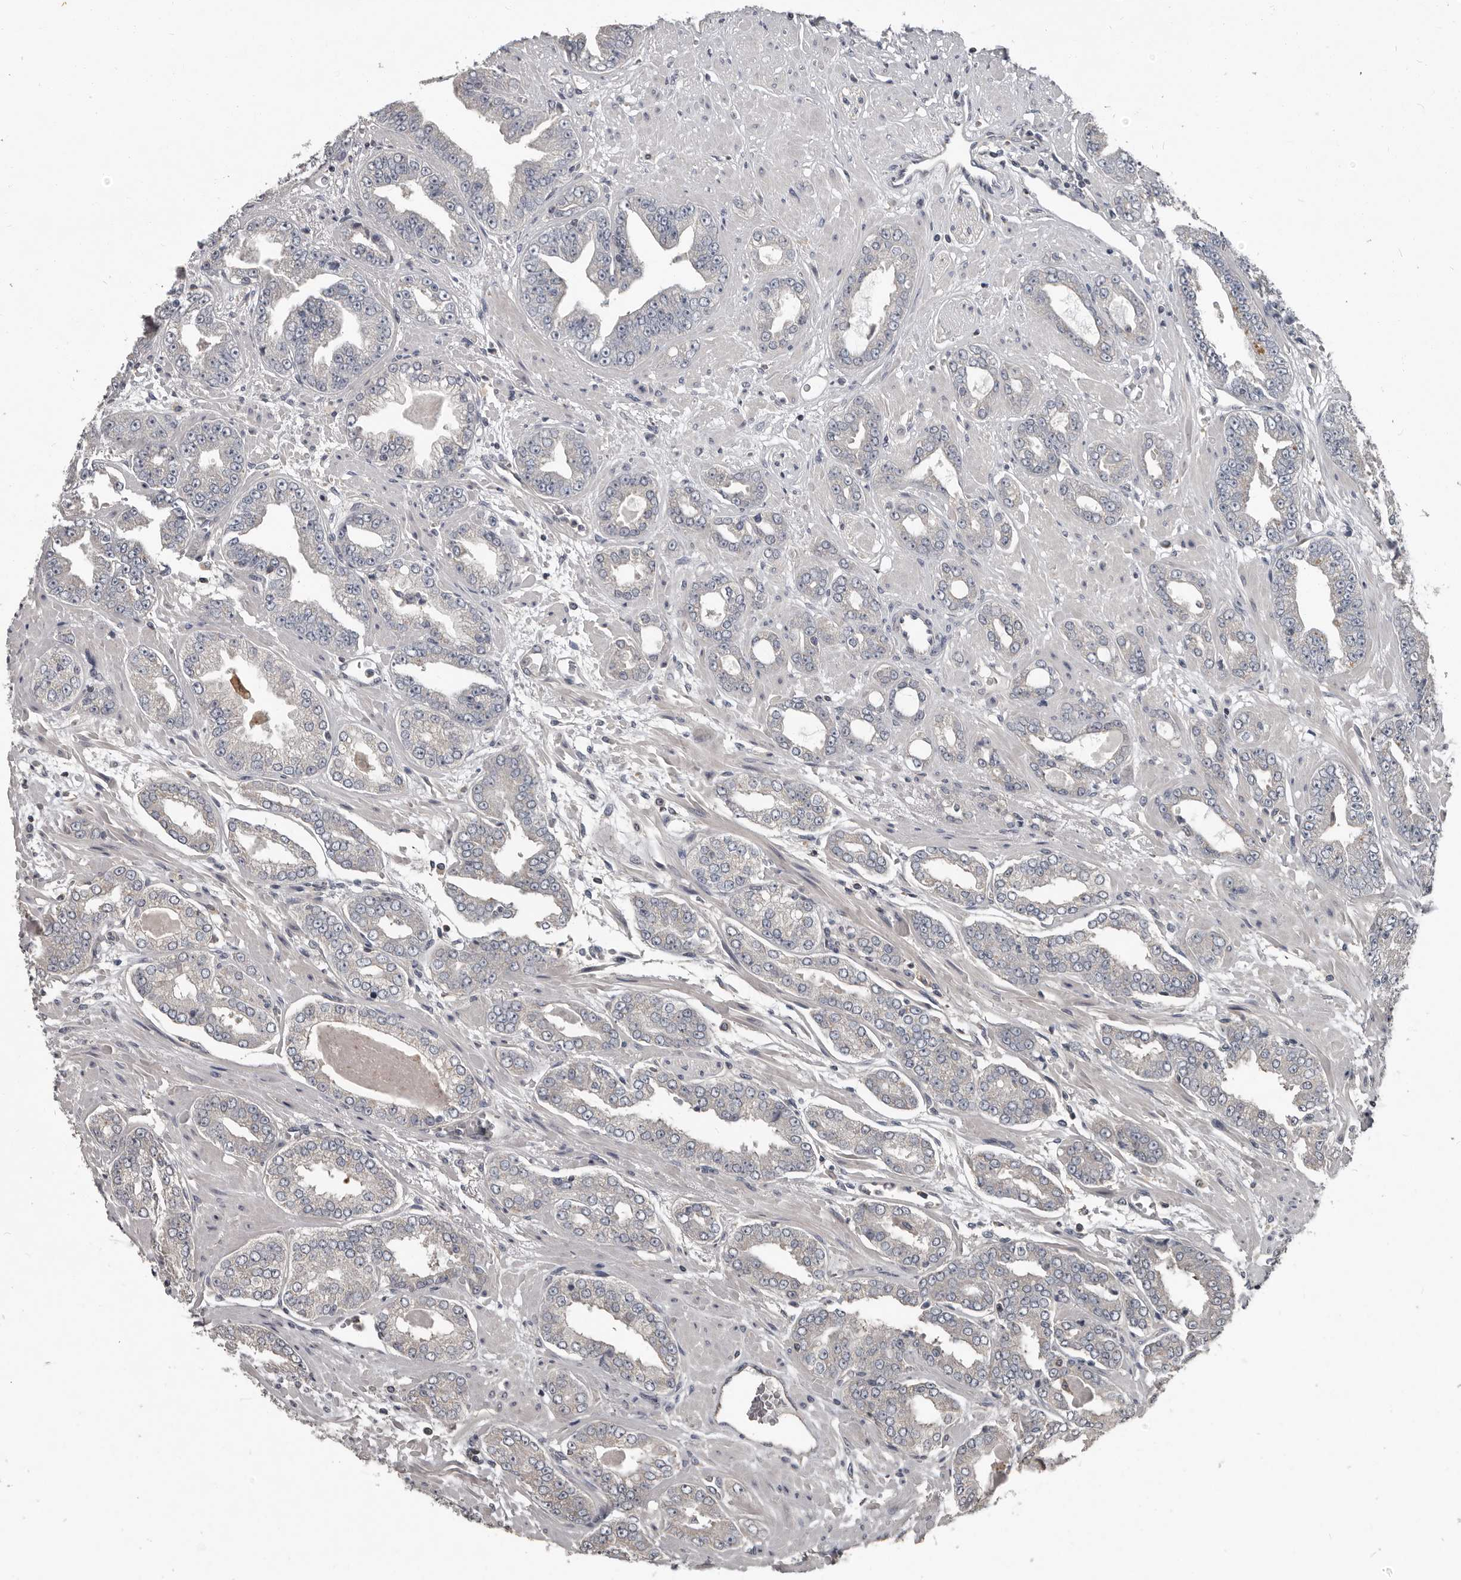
{"staining": {"intensity": "negative", "quantity": "none", "location": "none"}, "tissue": "prostate cancer", "cell_type": "Tumor cells", "image_type": "cancer", "snomed": [{"axis": "morphology", "description": "Adenocarcinoma, High grade"}, {"axis": "topography", "description": "Prostate"}], "caption": "This is an immunohistochemistry image of prostate adenocarcinoma (high-grade). There is no expression in tumor cells.", "gene": "CA6", "patient": {"sex": "male", "age": 71}}